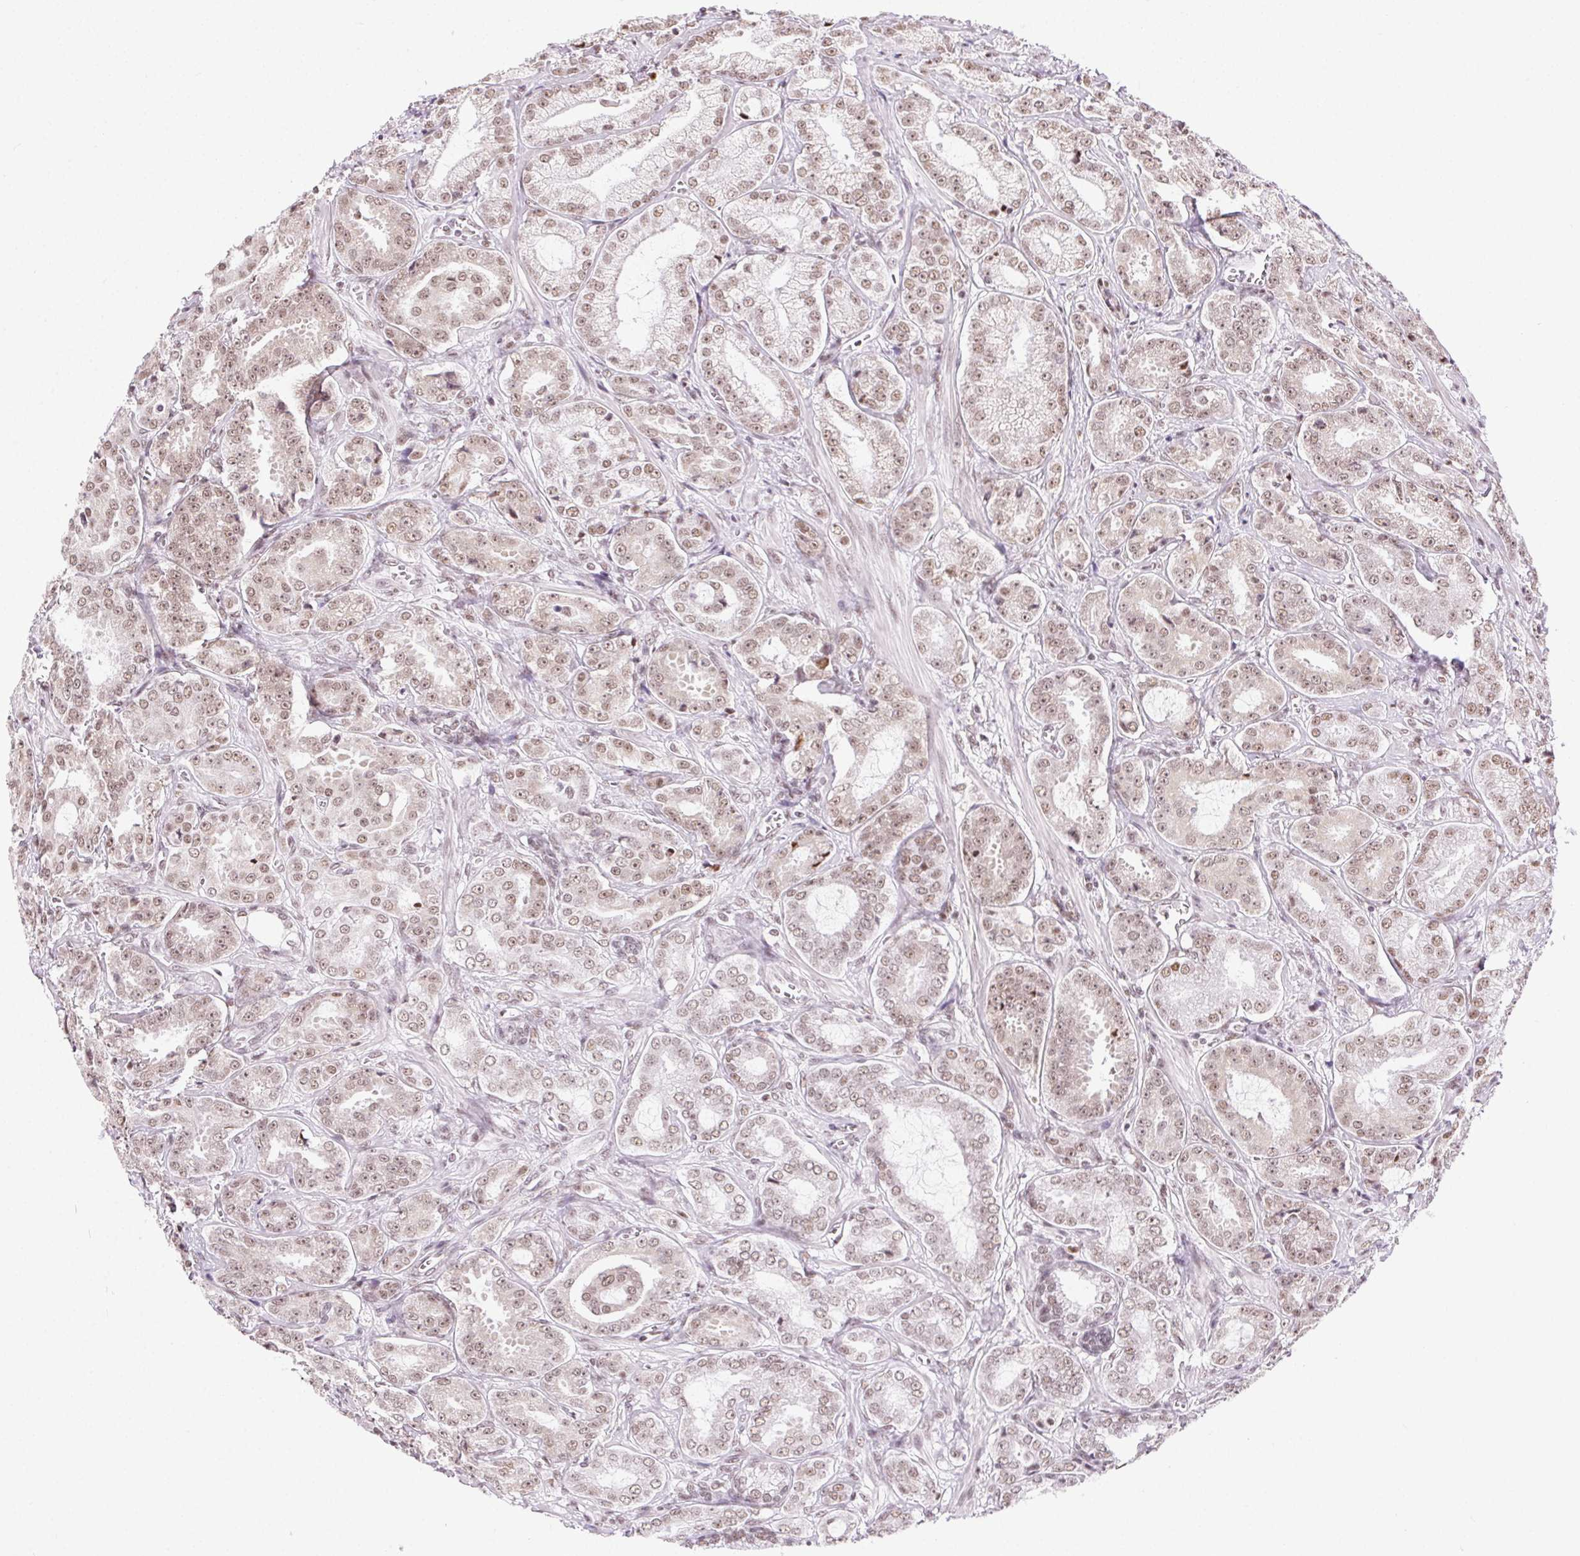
{"staining": {"intensity": "moderate", "quantity": ">75%", "location": "nuclear"}, "tissue": "prostate cancer", "cell_type": "Tumor cells", "image_type": "cancer", "snomed": [{"axis": "morphology", "description": "Adenocarcinoma, High grade"}, {"axis": "topography", "description": "Prostate"}], "caption": "A micrograph of prostate cancer (high-grade adenocarcinoma) stained for a protein demonstrates moderate nuclear brown staining in tumor cells.", "gene": "TRA2B", "patient": {"sex": "male", "age": 64}}